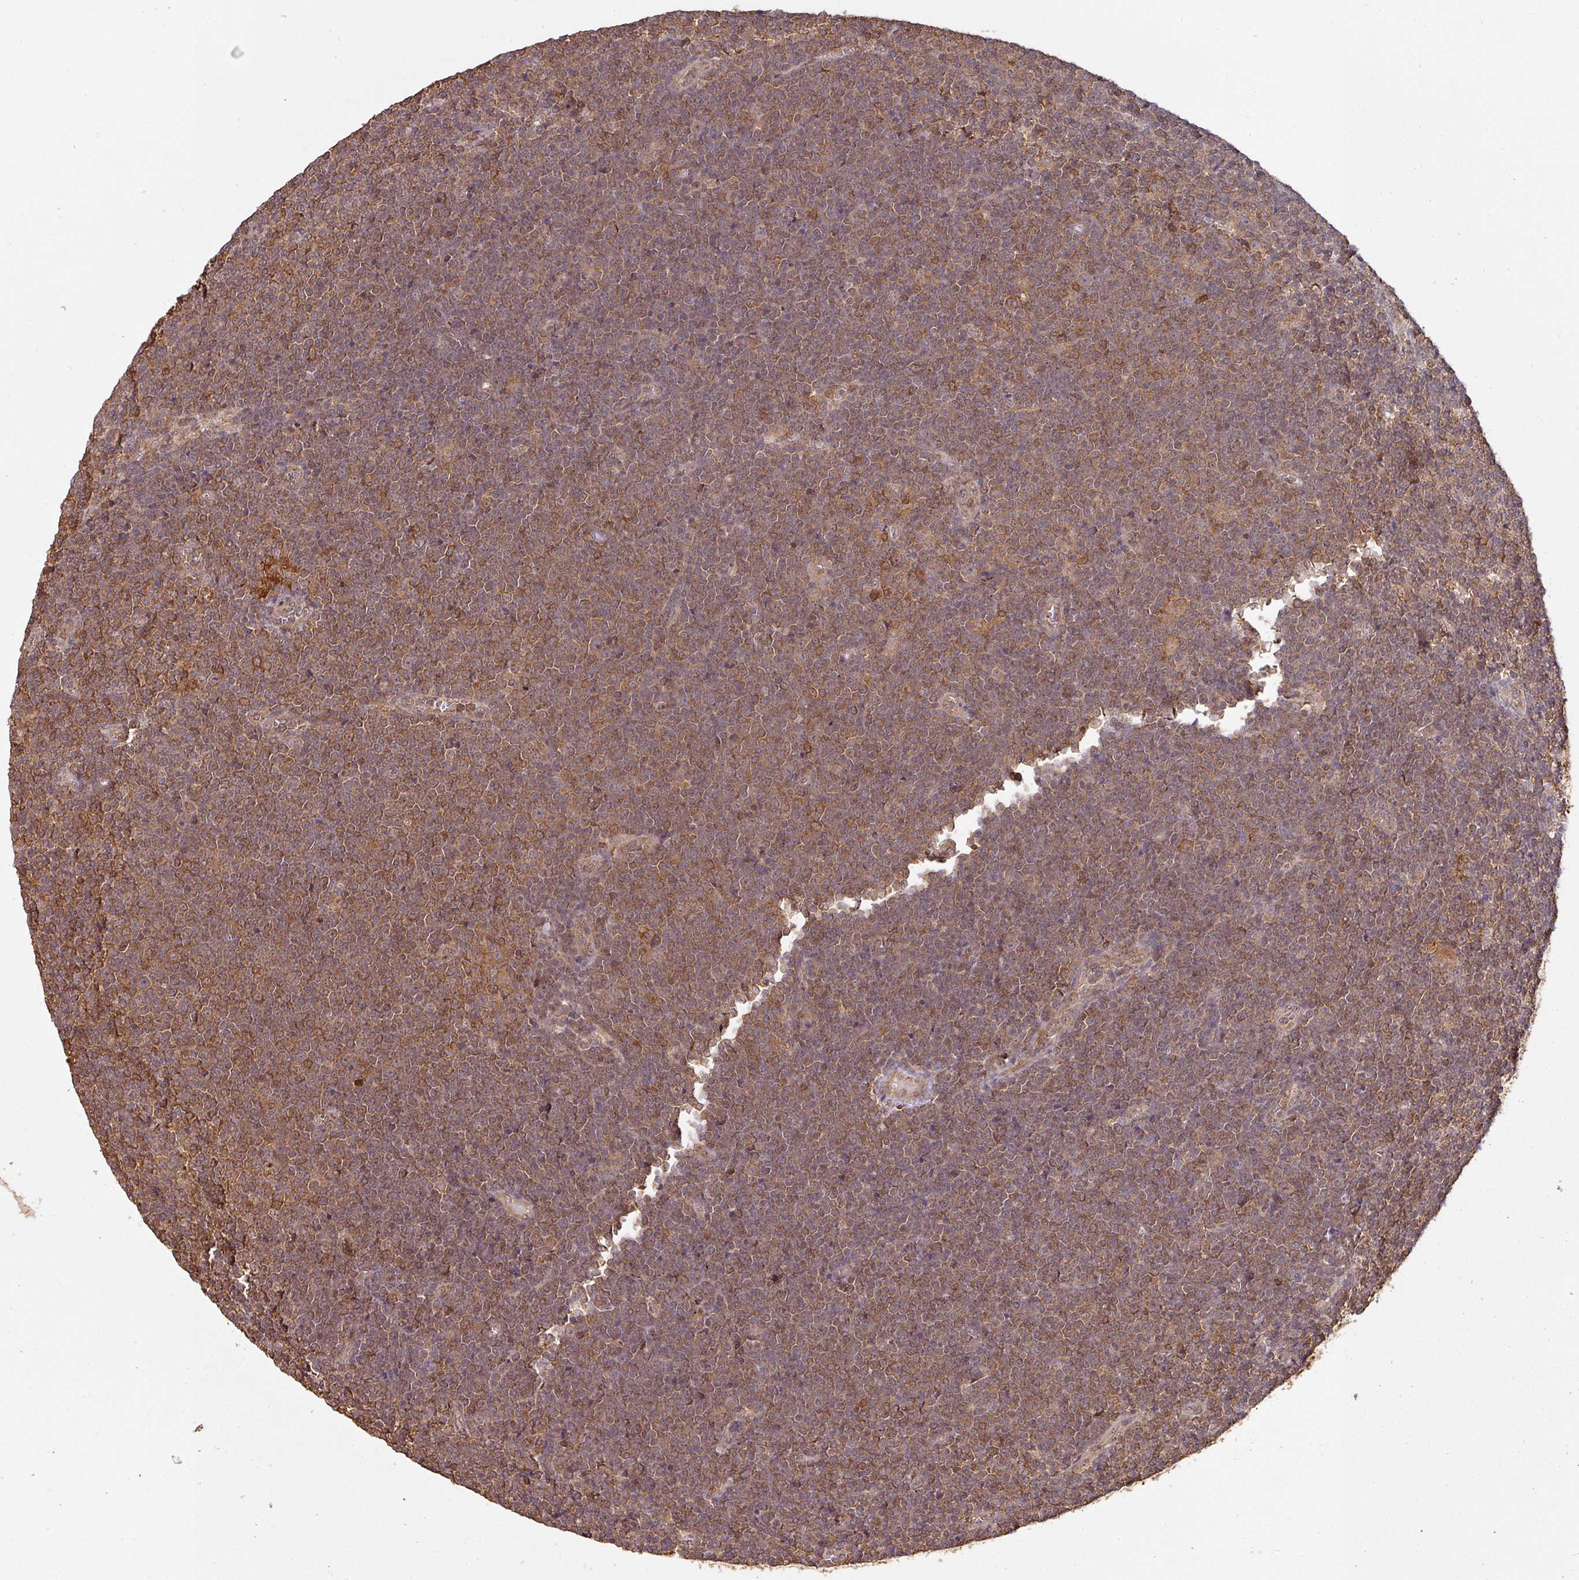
{"staining": {"intensity": "moderate", "quantity": ">75%", "location": "cytoplasmic/membranous"}, "tissue": "lymphoma", "cell_type": "Tumor cells", "image_type": "cancer", "snomed": [{"axis": "morphology", "description": "Malignant lymphoma, non-Hodgkin's type, Low grade"}, {"axis": "topography", "description": "Lymph node"}], "caption": "DAB immunohistochemical staining of human low-grade malignant lymphoma, non-Hodgkin's type displays moderate cytoplasmic/membranous protein positivity in approximately >75% of tumor cells. Using DAB (3,3'-diaminobenzidine) (brown) and hematoxylin (blue) stains, captured at high magnification using brightfield microscopy.", "gene": "ZNF322", "patient": {"sex": "male", "age": 48}}